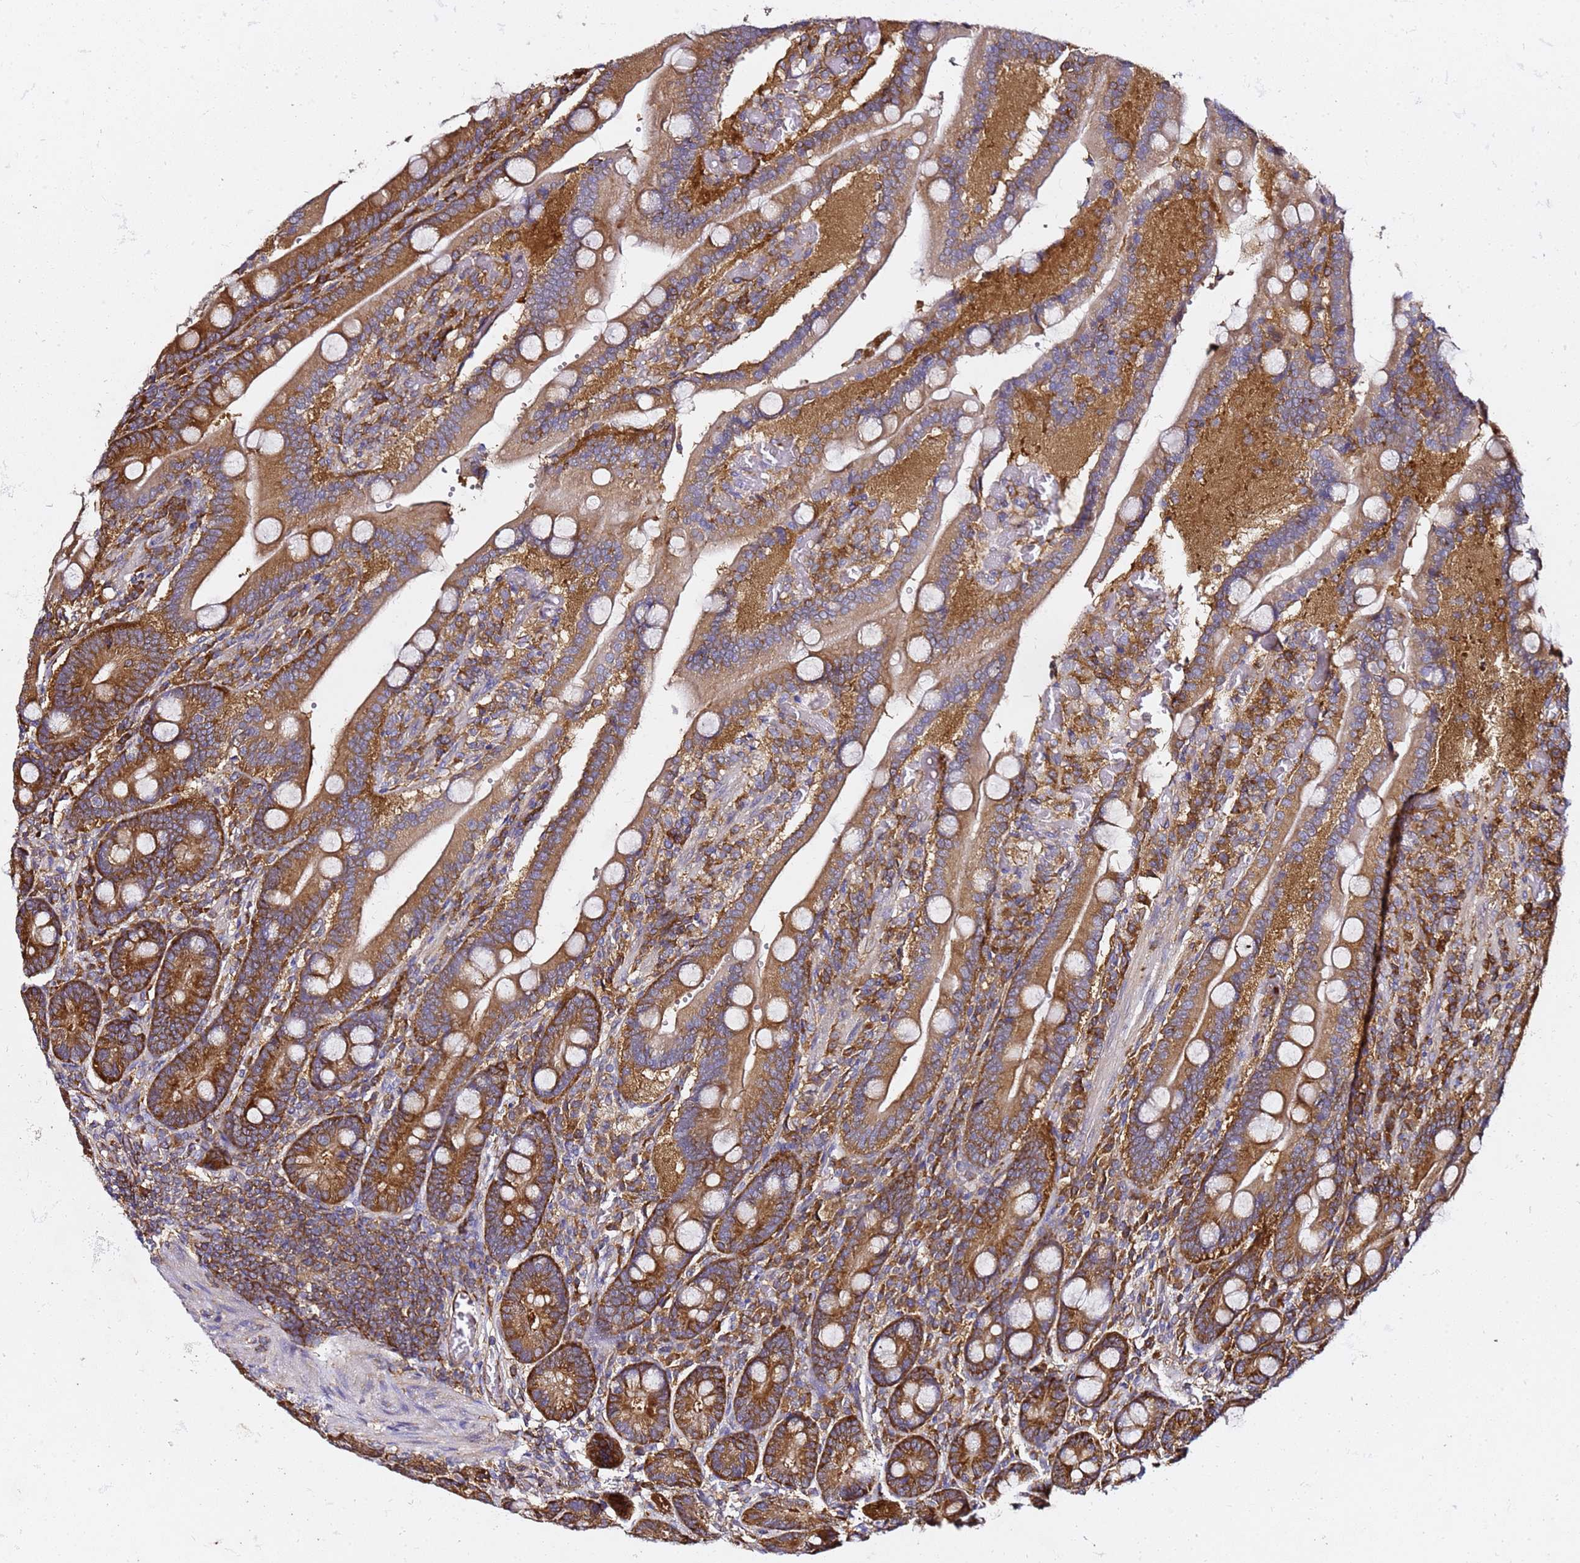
{"staining": {"intensity": "strong", "quantity": ">75%", "location": "cytoplasmic/membranous"}, "tissue": "duodenum", "cell_type": "Glandular cells", "image_type": "normal", "snomed": [{"axis": "morphology", "description": "Normal tissue, NOS"}, {"axis": "topography", "description": "Duodenum"}], "caption": "A histopathology image of duodenum stained for a protein shows strong cytoplasmic/membranous brown staining in glandular cells.", "gene": "TPST1", "patient": {"sex": "female", "age": 62}}